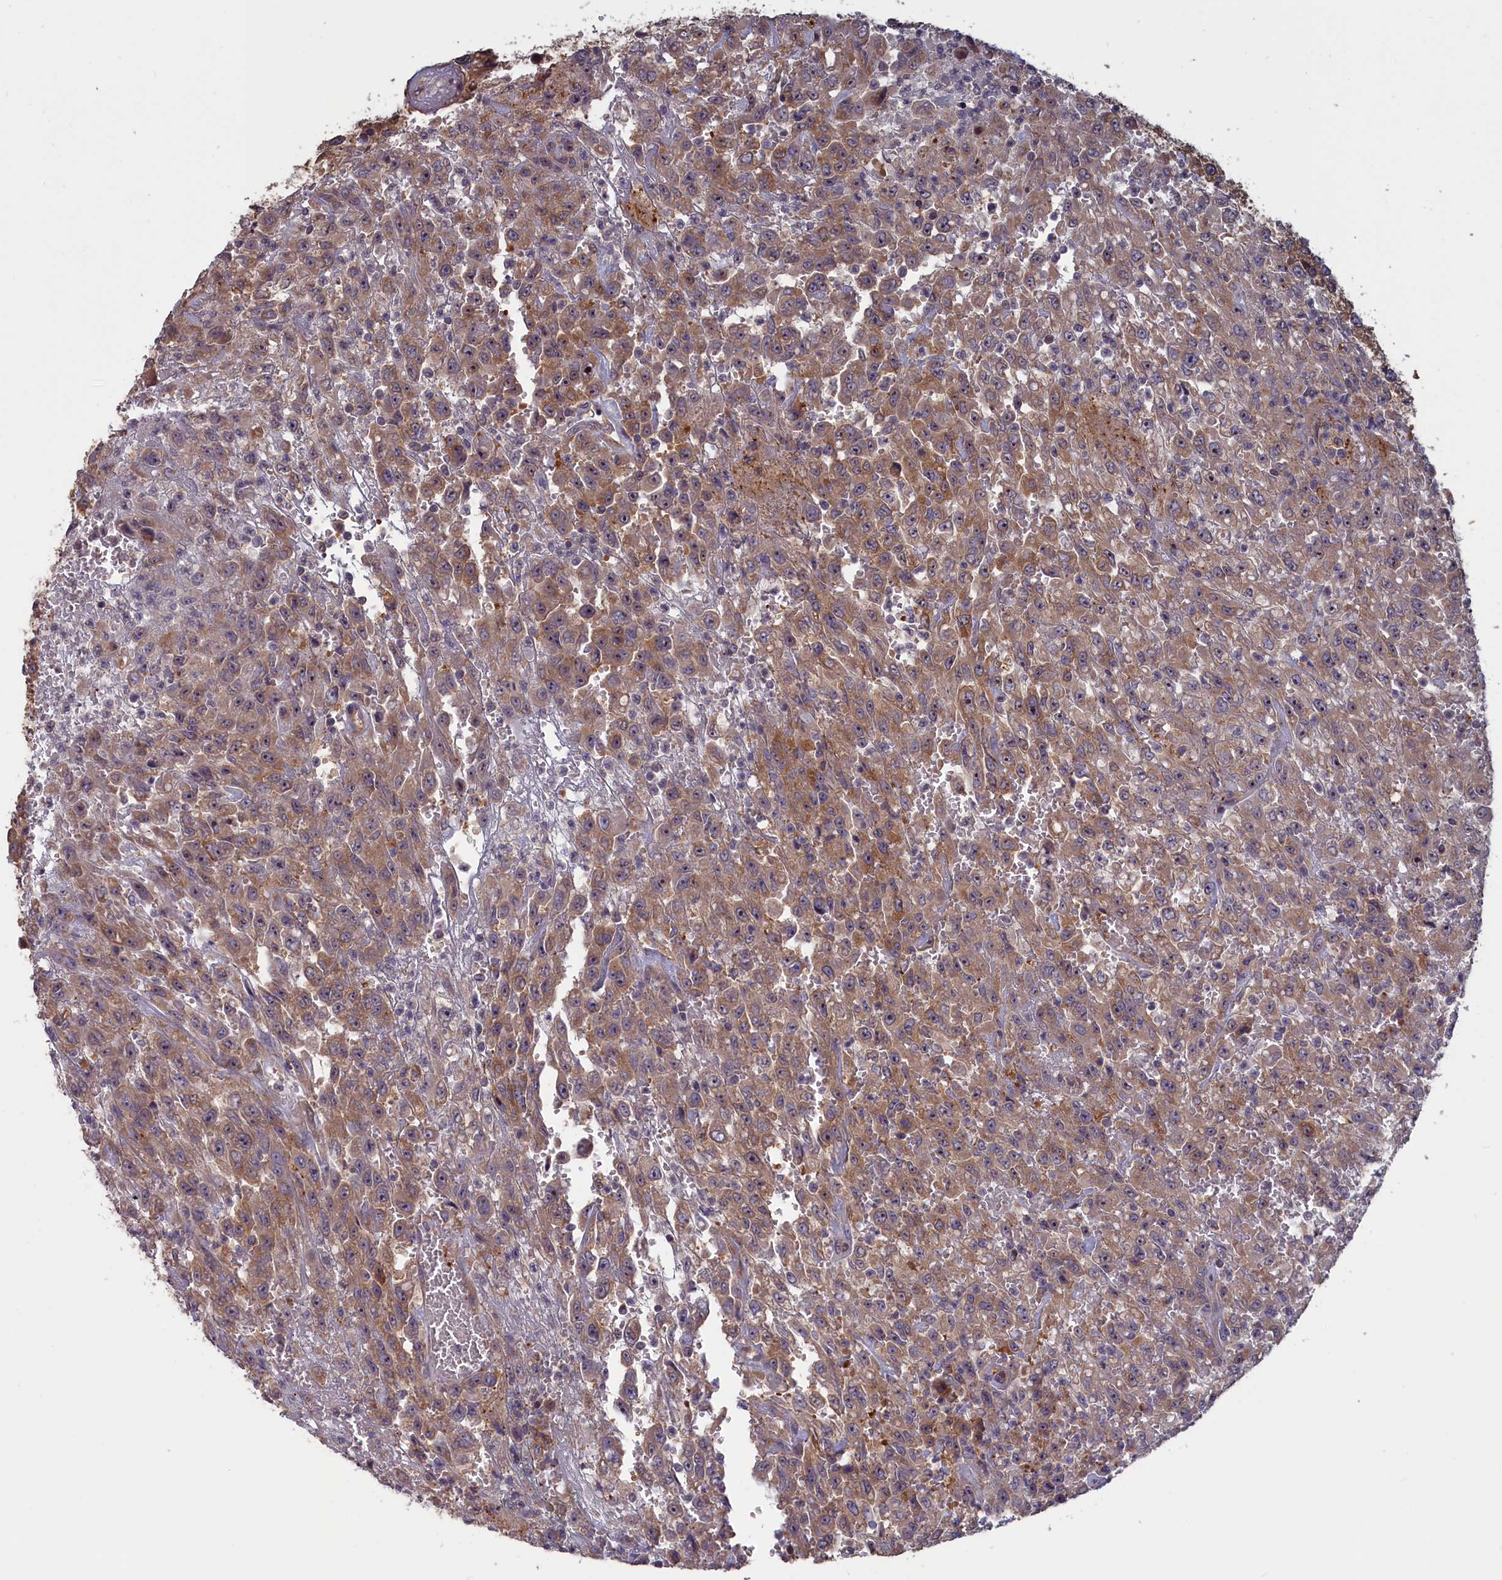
{"staining": {"intensity": "moderate", "quantity": ">75%", "location": "cytoplasmic/membranous"}, "tissue": "urothelial cancer", "cell_type": "Tumor cells", "image_type": "cancer", "snomed": [{"axis": "morphology", "description": "Urothelial carcinoma, High grade"}, {"axis": "topography", "description": "Urinary bladder"}], "caption": "Immunohistochemical staining of high-grade urothelial carcinoma exhibits moderate cytoplasmic/membranous protein expression in approximately >75% of tumor cells.", "gene": "CACTIN", "patient": {"sex": "male", "age": 46}}